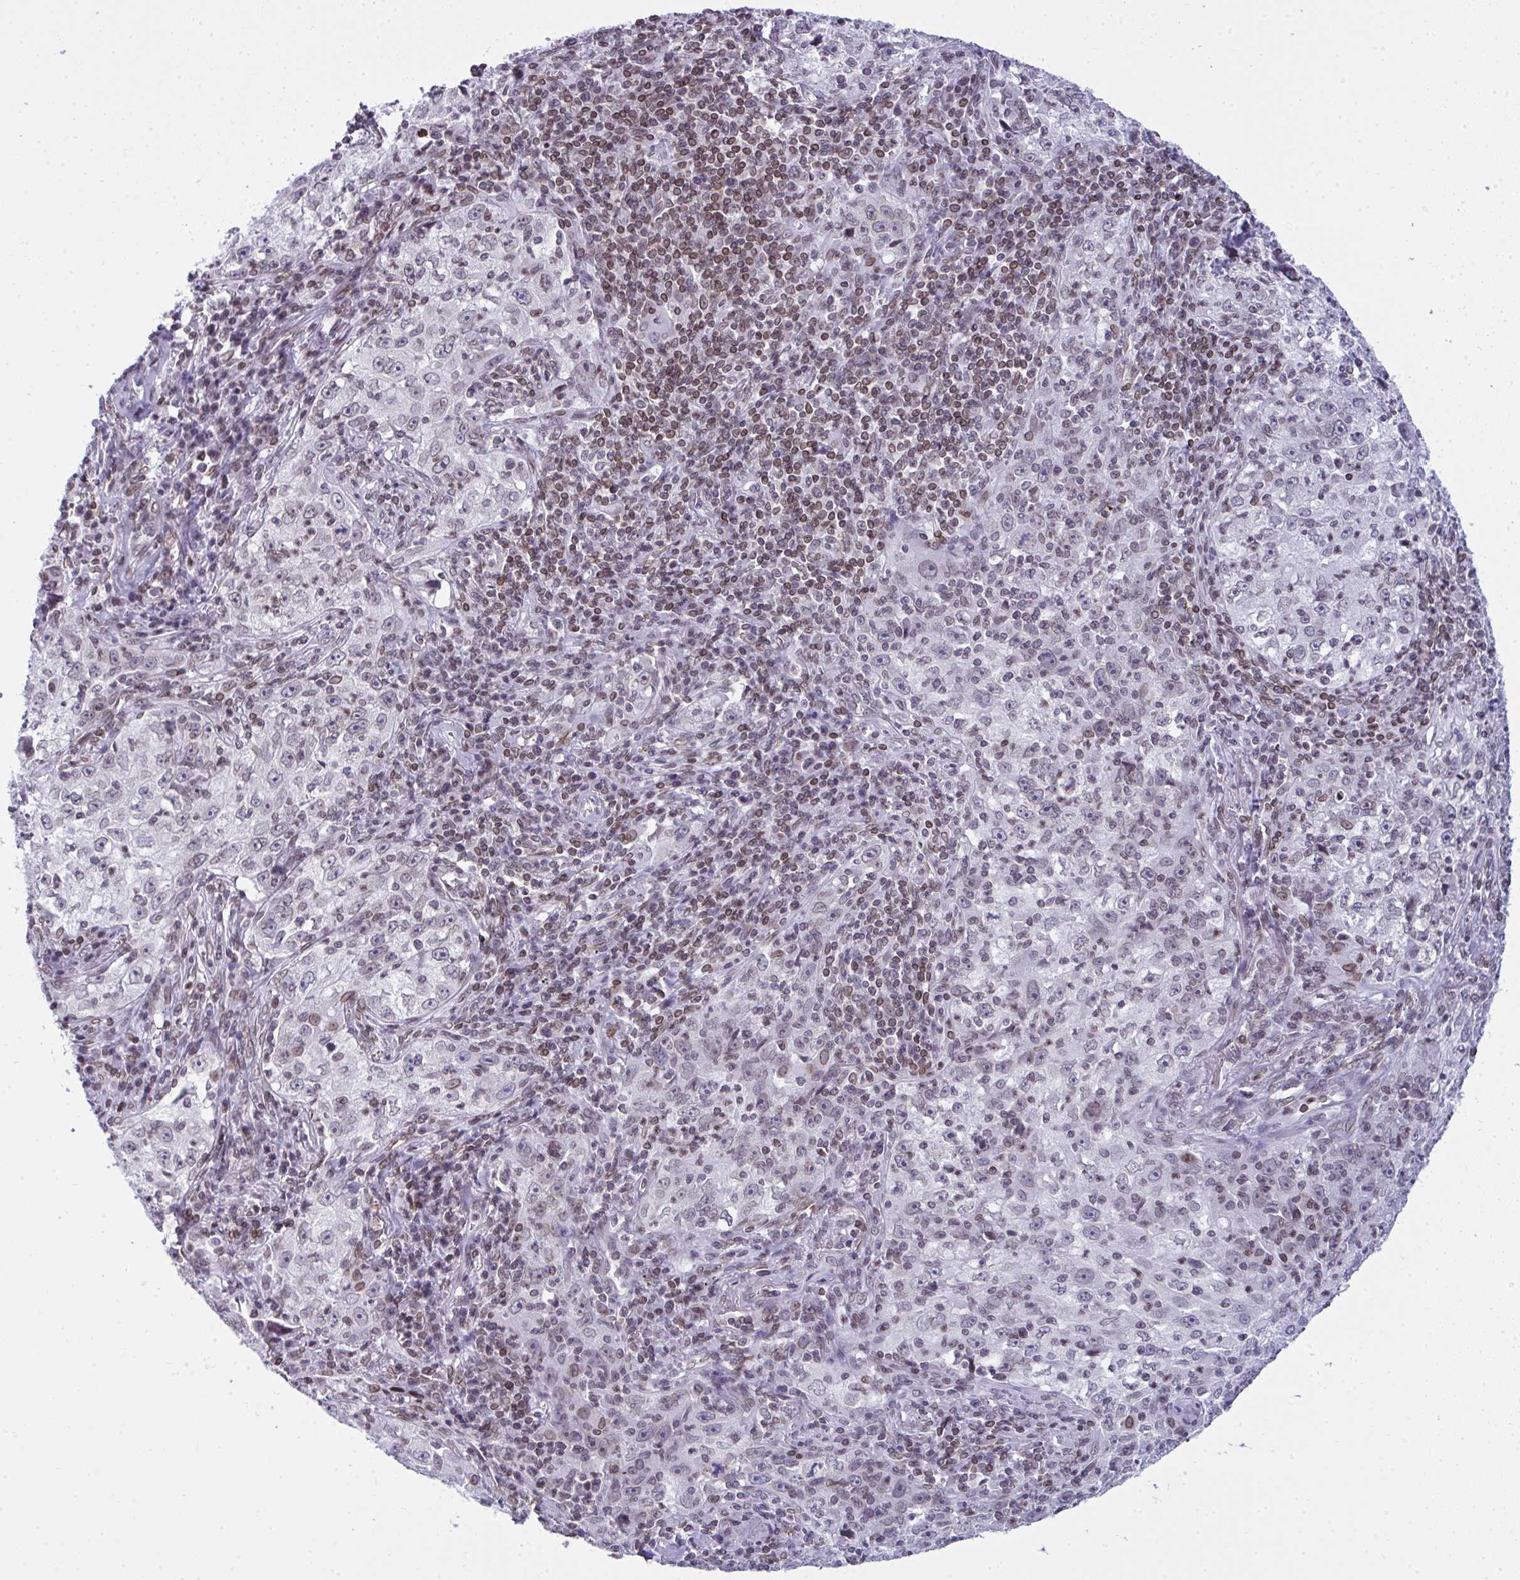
{"staining": {"intensity": "negative", "quantity": "none", "location": "none"}, "tissue": "lung cancer", "cell_type": "Tumor cells", "image_type": "cancer", "snomed": [{"axis": "morphology", "description": "Squamous cell carcinoma, NOS"}, {"axis": "topography", "description": "Lung"}], "caption": "Immunohistochemistry (IHC) of human lung squamous cell carcinoma reveals no expression in tumor cells. (Immunohistochemistry, brightfield microscopy, high magnification).", "gene": "LMNB2", "patient": {"sex": "male", "age": 71}}